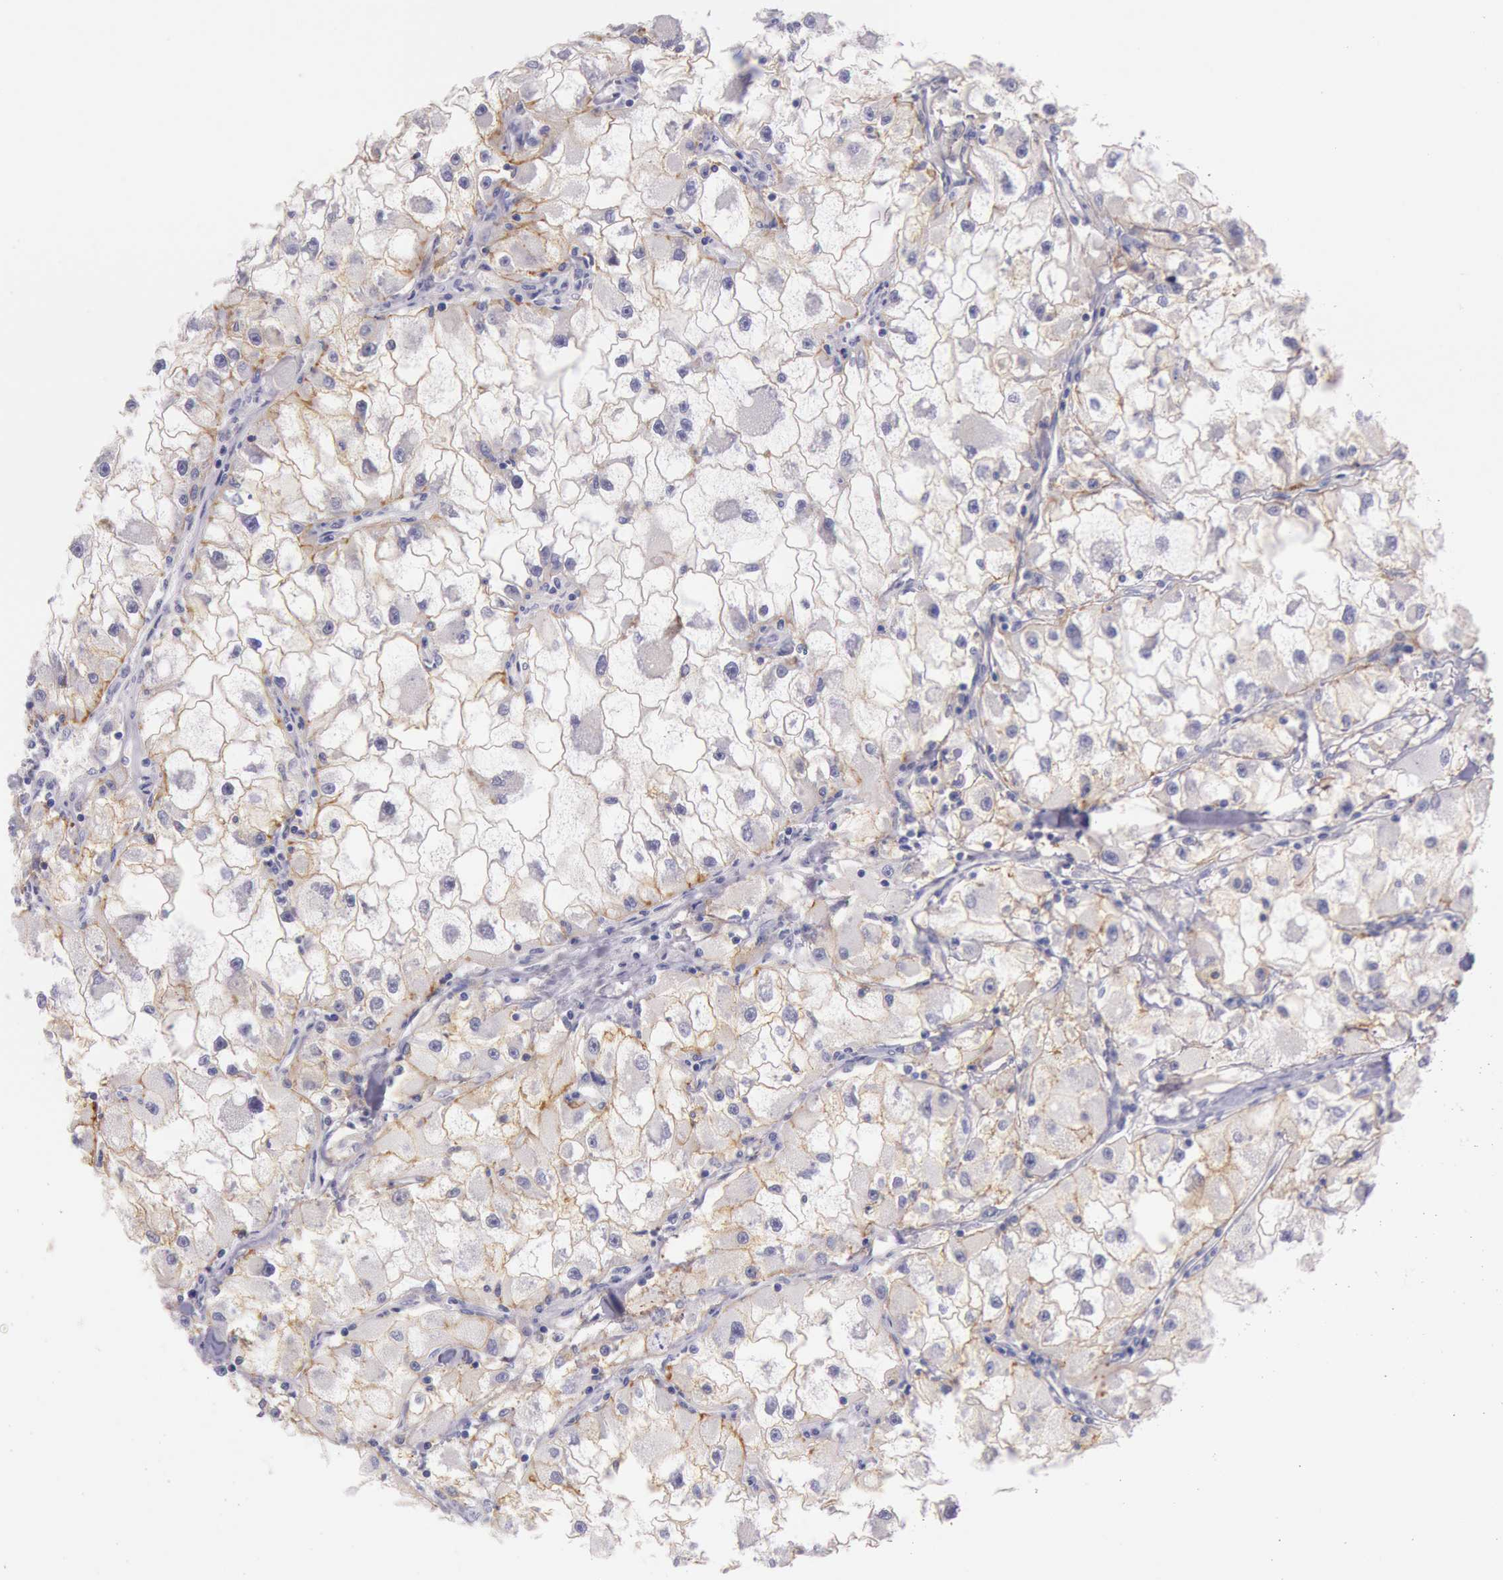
{"staining": {"intensity": "weak", "quantity": "<25%", "location": "cytoplasmic/membranous"}, "tissue": "renal cancer", "cell_type": "Tumor cells", "image_type": "cancer", "snomed": [{"axis": "morphology", "description": "Adenocarcinoma, NOS"}, {"axis": "topography", "description": "Kidney"}], "caption": "This is a histopathology image of immunohistochemistry (IHC) staining of adenocarcinoma (renal), which shows no expression in tumor cells.", "gene": "EGFR", "patient": {"sex": "female", "age": 73}}